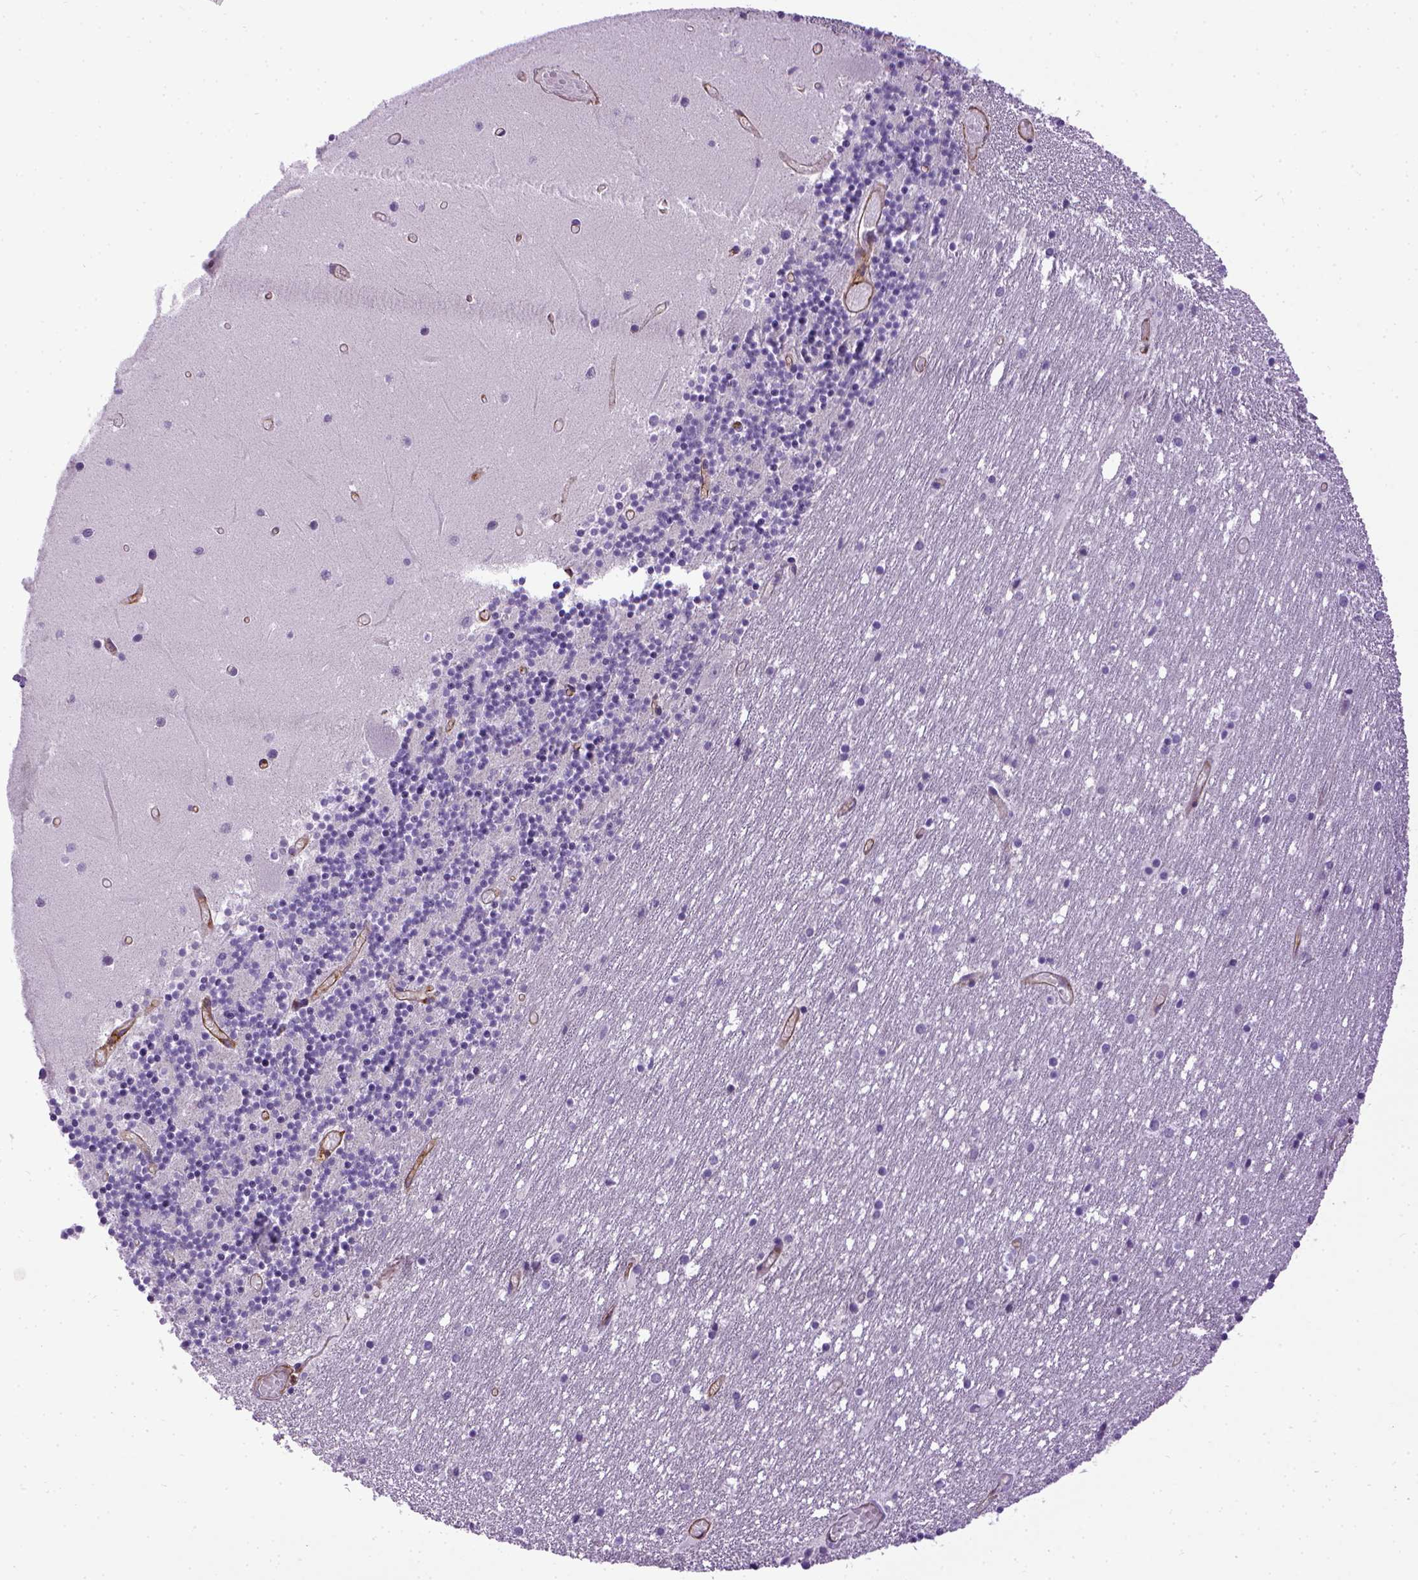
{"staining": {"intensity": "negative", "quantity": "none", "location": "none"}, "tissue": "cerebellum", "cell_type": "Cells in granular layer", "image_type": "normal", "snomed": [{"axis": "morphology", "description": "Normal tissue, NOS"}, {"axis": "topography", "description": "Cerebellum"}], "caption": "IHC of normal human cerebellum exhibits no staining in cells in granular layer.", "gene": "ENG", "patient": {"sex": "female", "age": 28}}